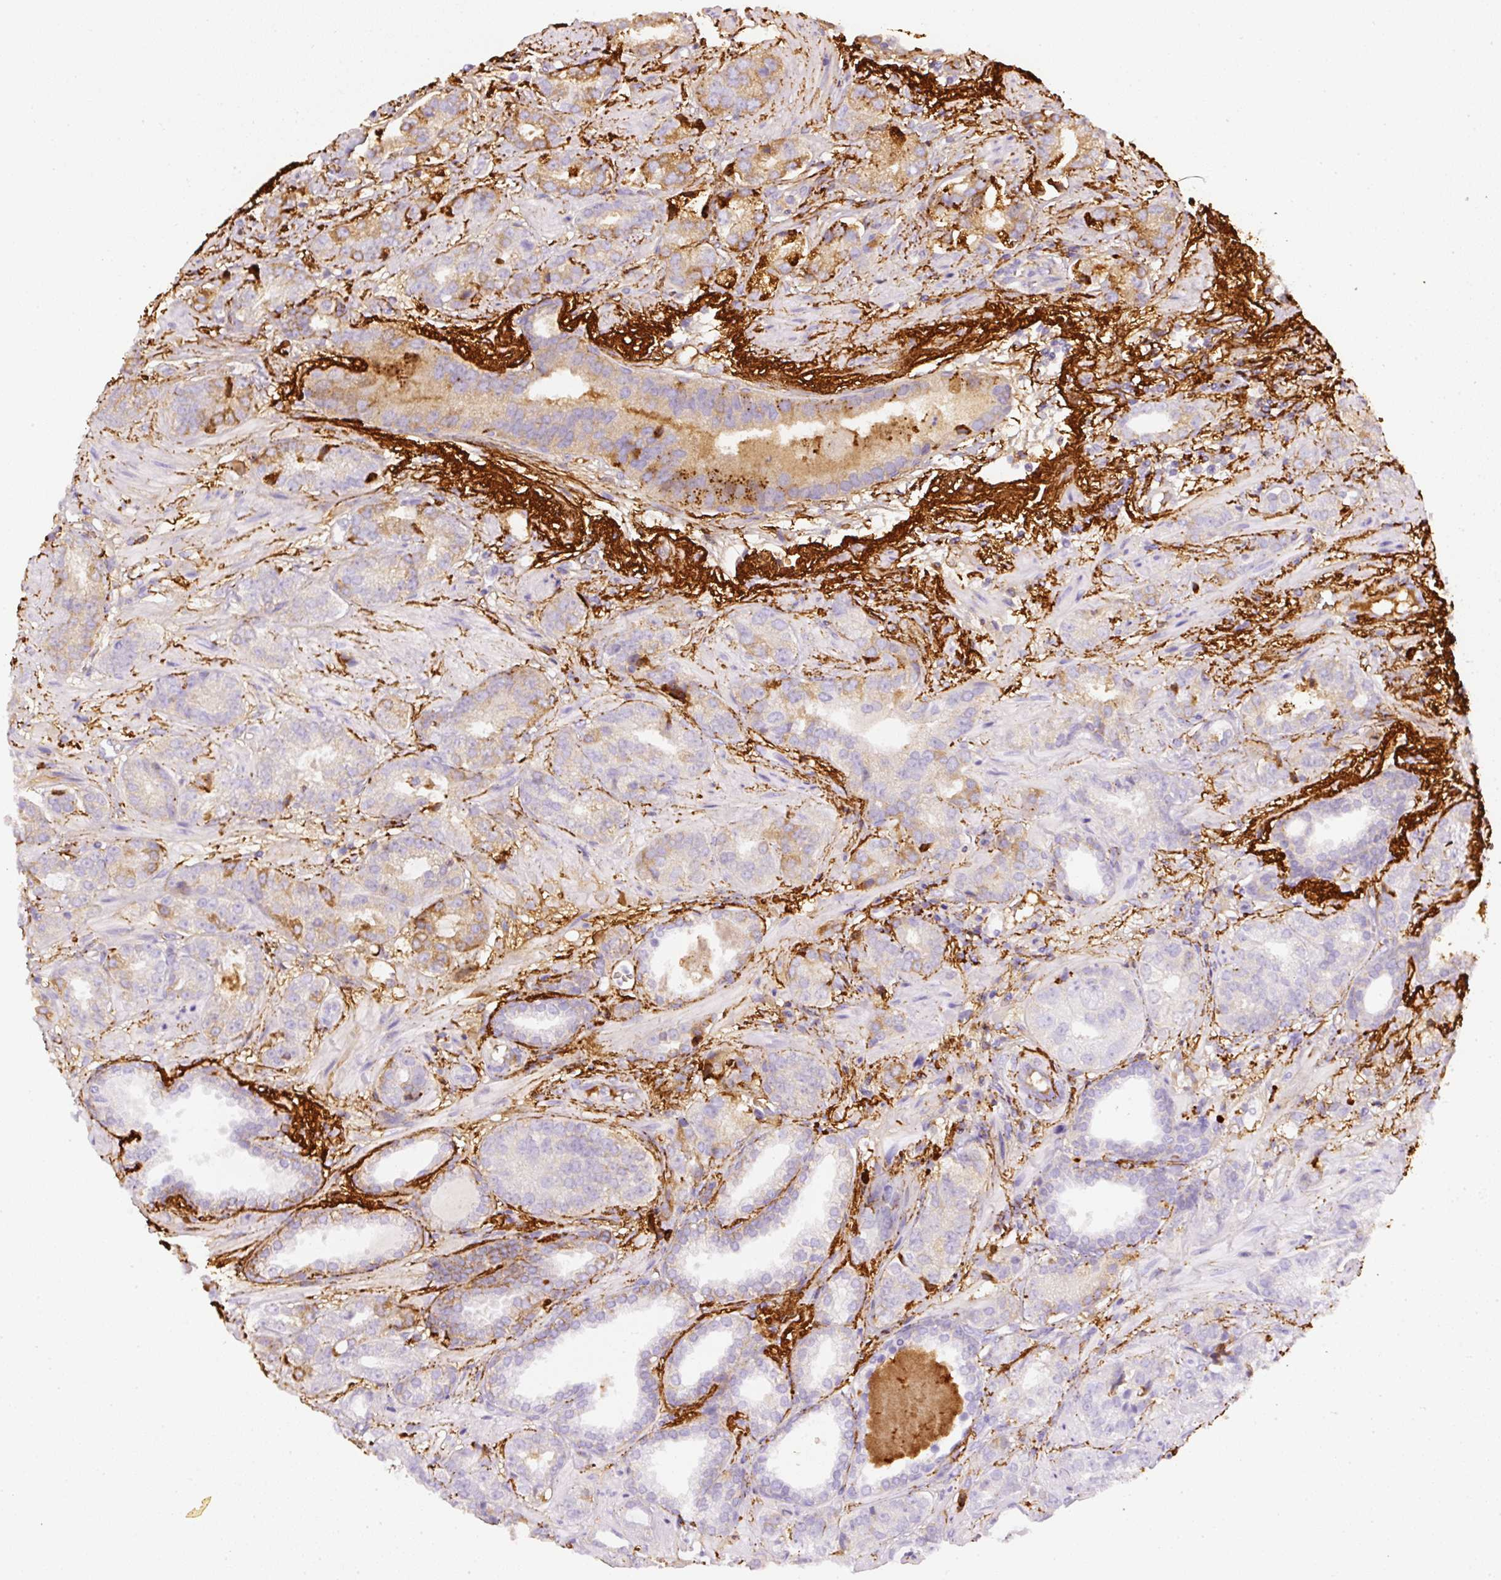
{"staining": {"intensity": "moderate", "quantity": "<25%", "location": "cytoplasmic/membranous"}, "tissue": "prostate cancer", "cell_type": "Tumor cells", "image_type": "cancer", "snomed": [{"axis": "morphology", "description": "Adenocarcinoma, High grade"}, {"axis": "topography", "description": "Prostate"}], "caption": "Immunohistochemistry of human prostate cancer (adenocarcinoma (high-grade)) exhibits low levels of moderate cytoplasmic/membranous staining in about <25% of tumor cells.", "gene": "APCS", "patient": {"sex": "male", "age": 71}}